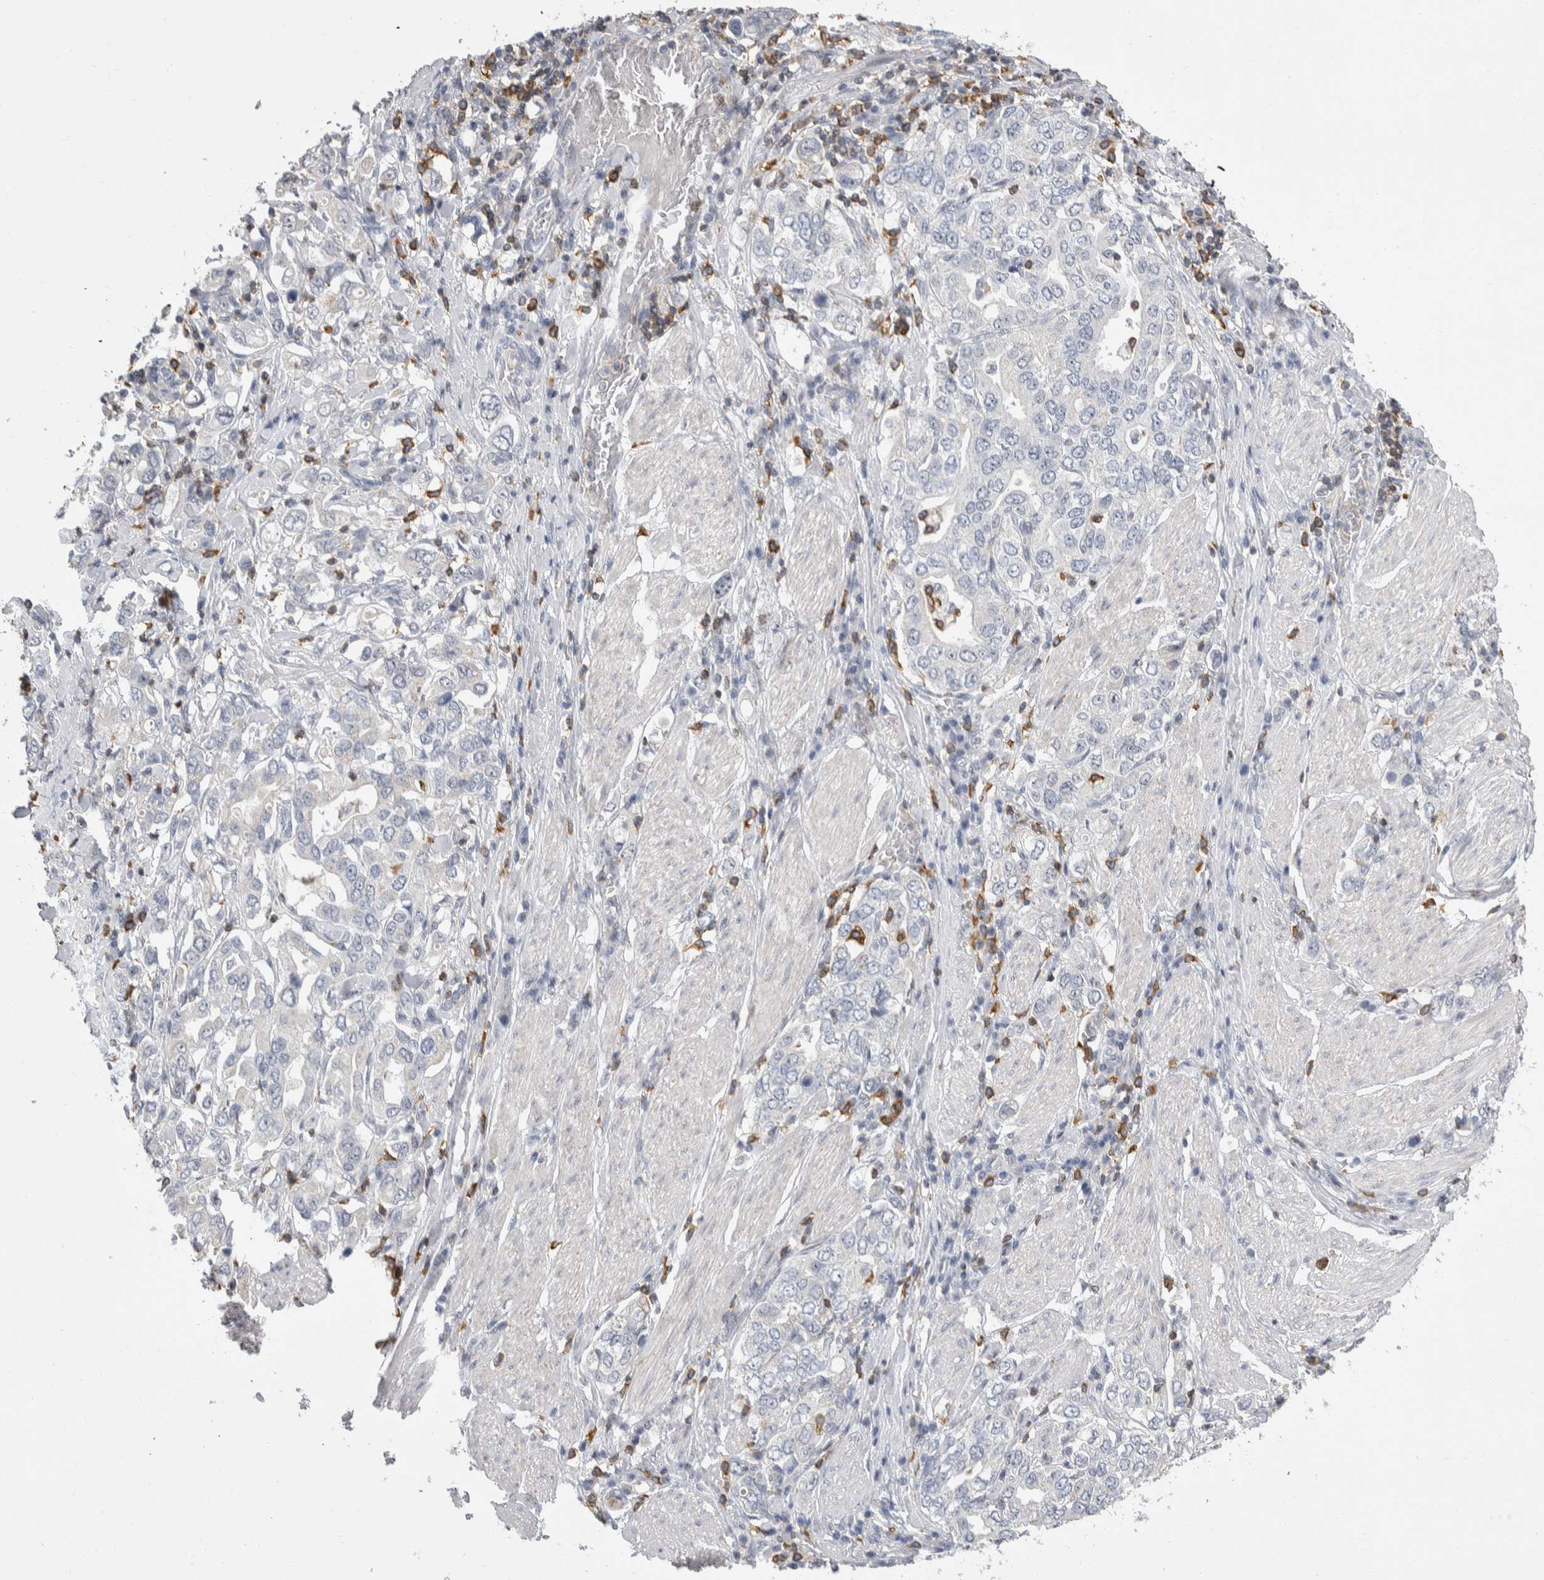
{"staining": {"intensity": "negative", "quantity": "none", "location": "none"}, "tissue": "stomach cancer", "cell_type": "Tumor cells", "image_type": "cancer", "snomed": [{"axis": "morphology", "description": "Adenocarcinoma, NOS"}, {"axis": "topography", "description": "Stomach, upper"}], "caption": "An immunohistochemistry (IHC) image of stomach cancer (adenocarcinoma) is shown. There is no staining in tumor cells of stomach cancer (adenocarcinoma). (DAB immunohistochemistry, high magnification).", "gene": "CEP295NL", "patient": {"sex": "male", "age": 62}}